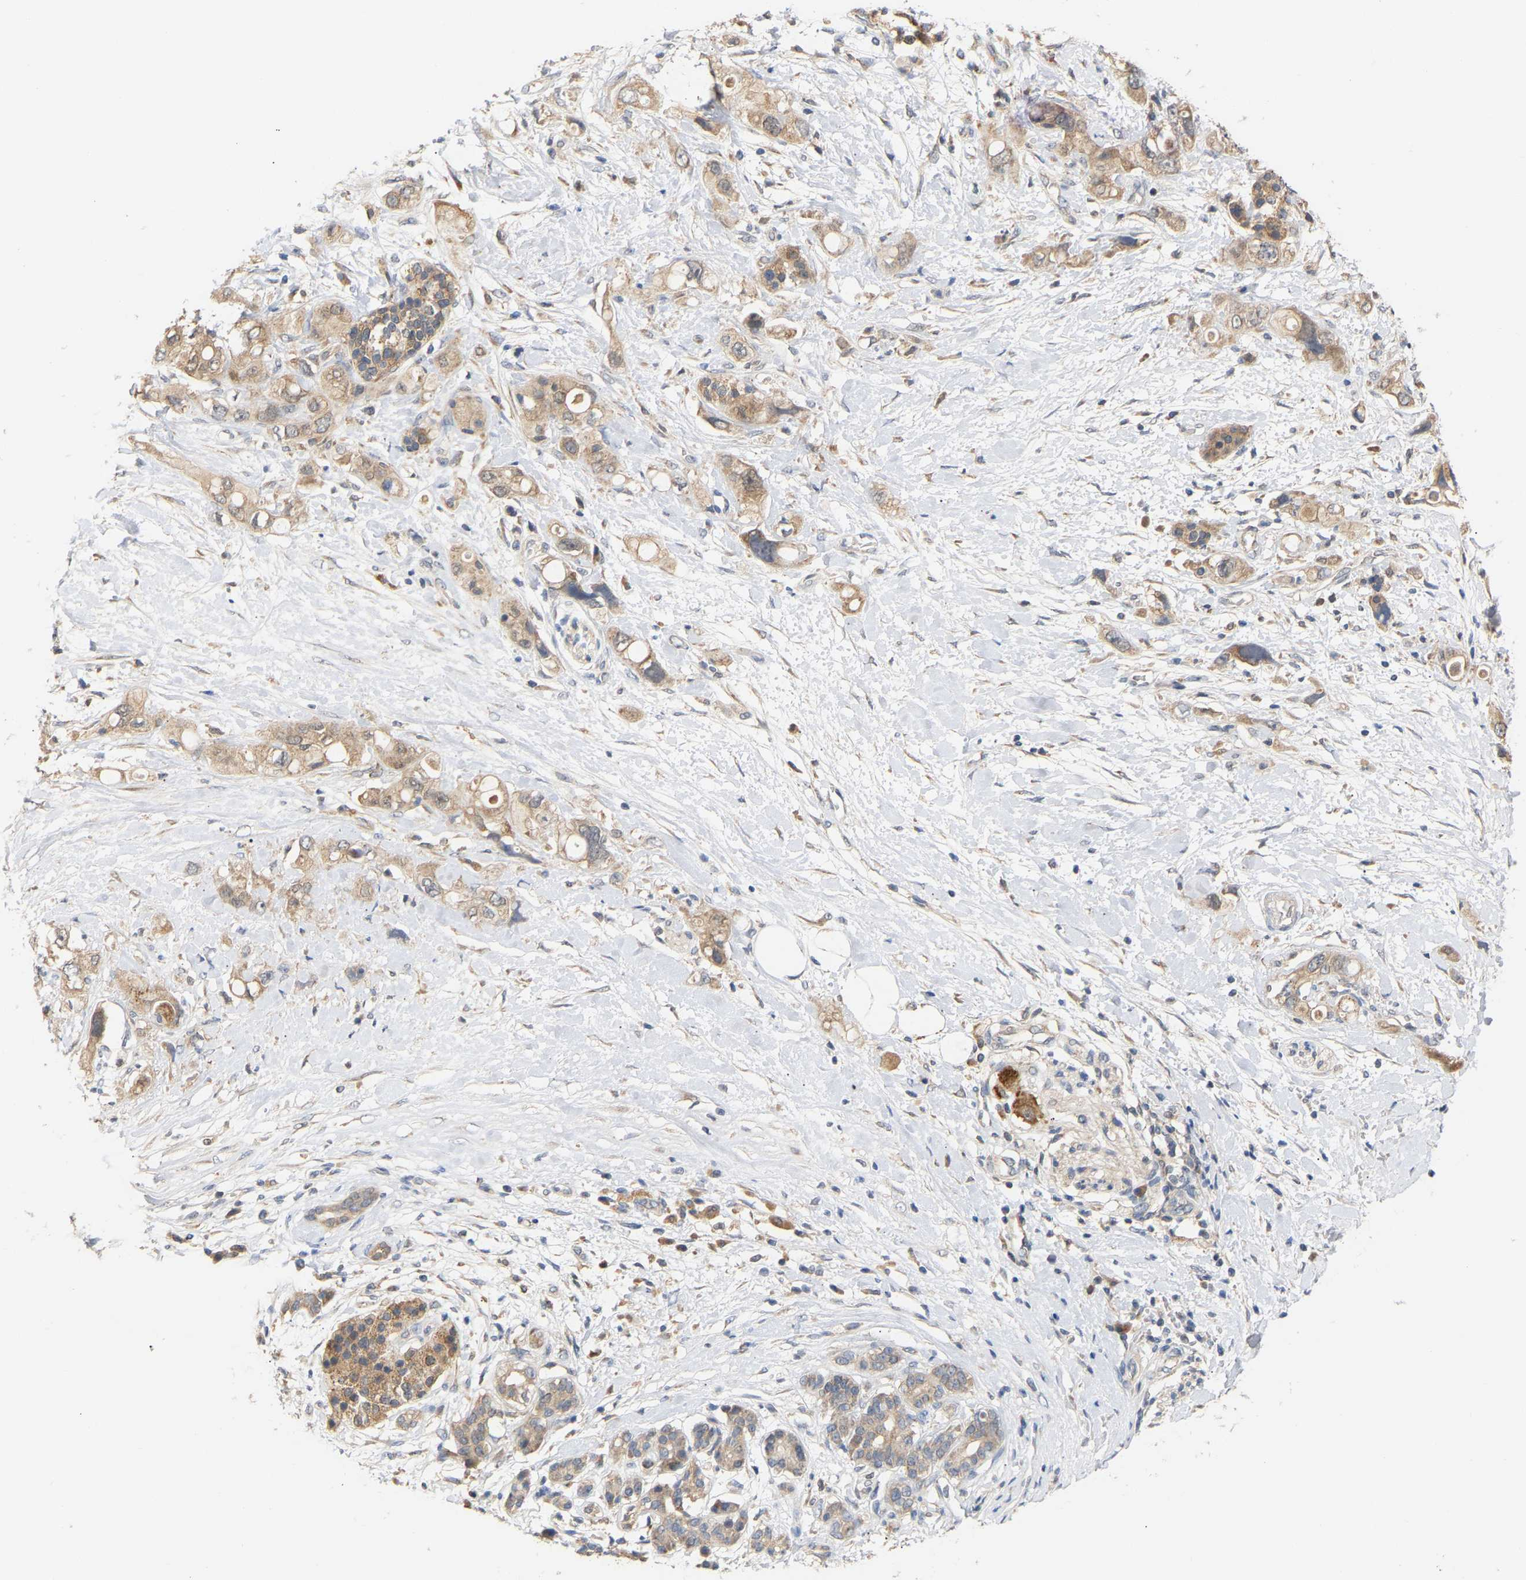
{"staining": {"intensity": "weak", "quantity": ">75%", "location": "cytoplasmic/membranous"}, "tissue": "pancreatic cancer", "cell_type": "Tumor cells", "image_type": "cancer", "snomed": [{"axis": "morphology", "description": "Adenocarcinoma, NOS"}, {"axis": "topography", "description": "Pancreas"}], "caption": "A brown stain shows weak cytoplasmic/membranous expression of a protein in human pancreatic adenocarcinoma tumor cells. Nuclei are stained in blue.", "gene": "TPMT", "patient": {"sex": "female", "age": 56}}